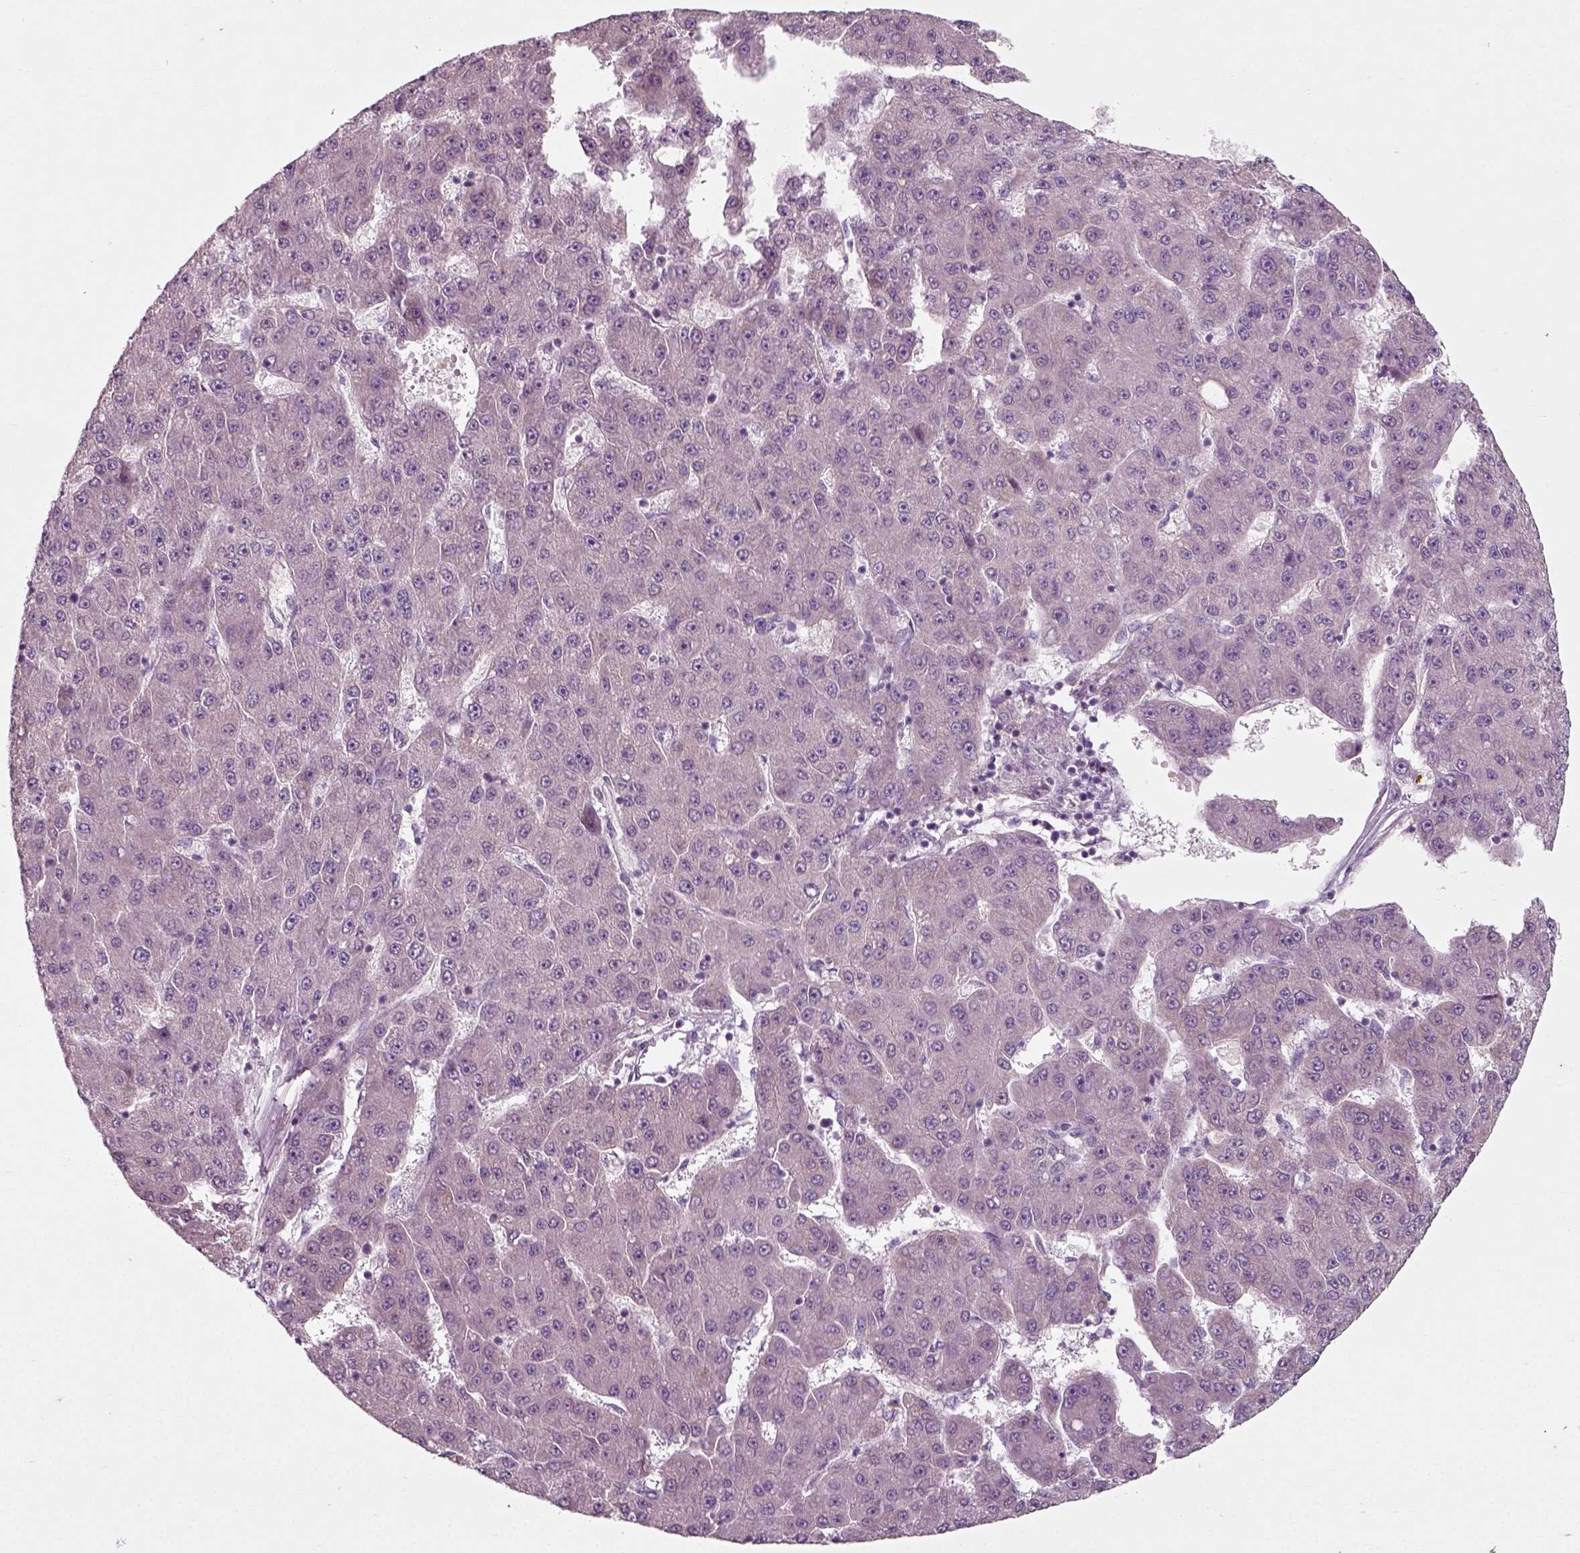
{"staining": {"intensity": "negative", "quantity": "none", "location": "none"}, "tissue": "liver cancer", "cell_type": "Tumor cells", "image_type": "cancer", "snomed": [{"axis": "morphology", "description": "Carcinoma, Hepatocellular, NOS"}, {"axis": "topography", "description": "Liver"}], "caption": "An IHC image of liver hepatocellular carcinoma is shown. There is no staining in tumor cells of liver hepatocellular carcinoma.", "gene": "RND2", "patient": {"sex": "male", "age": 67}}